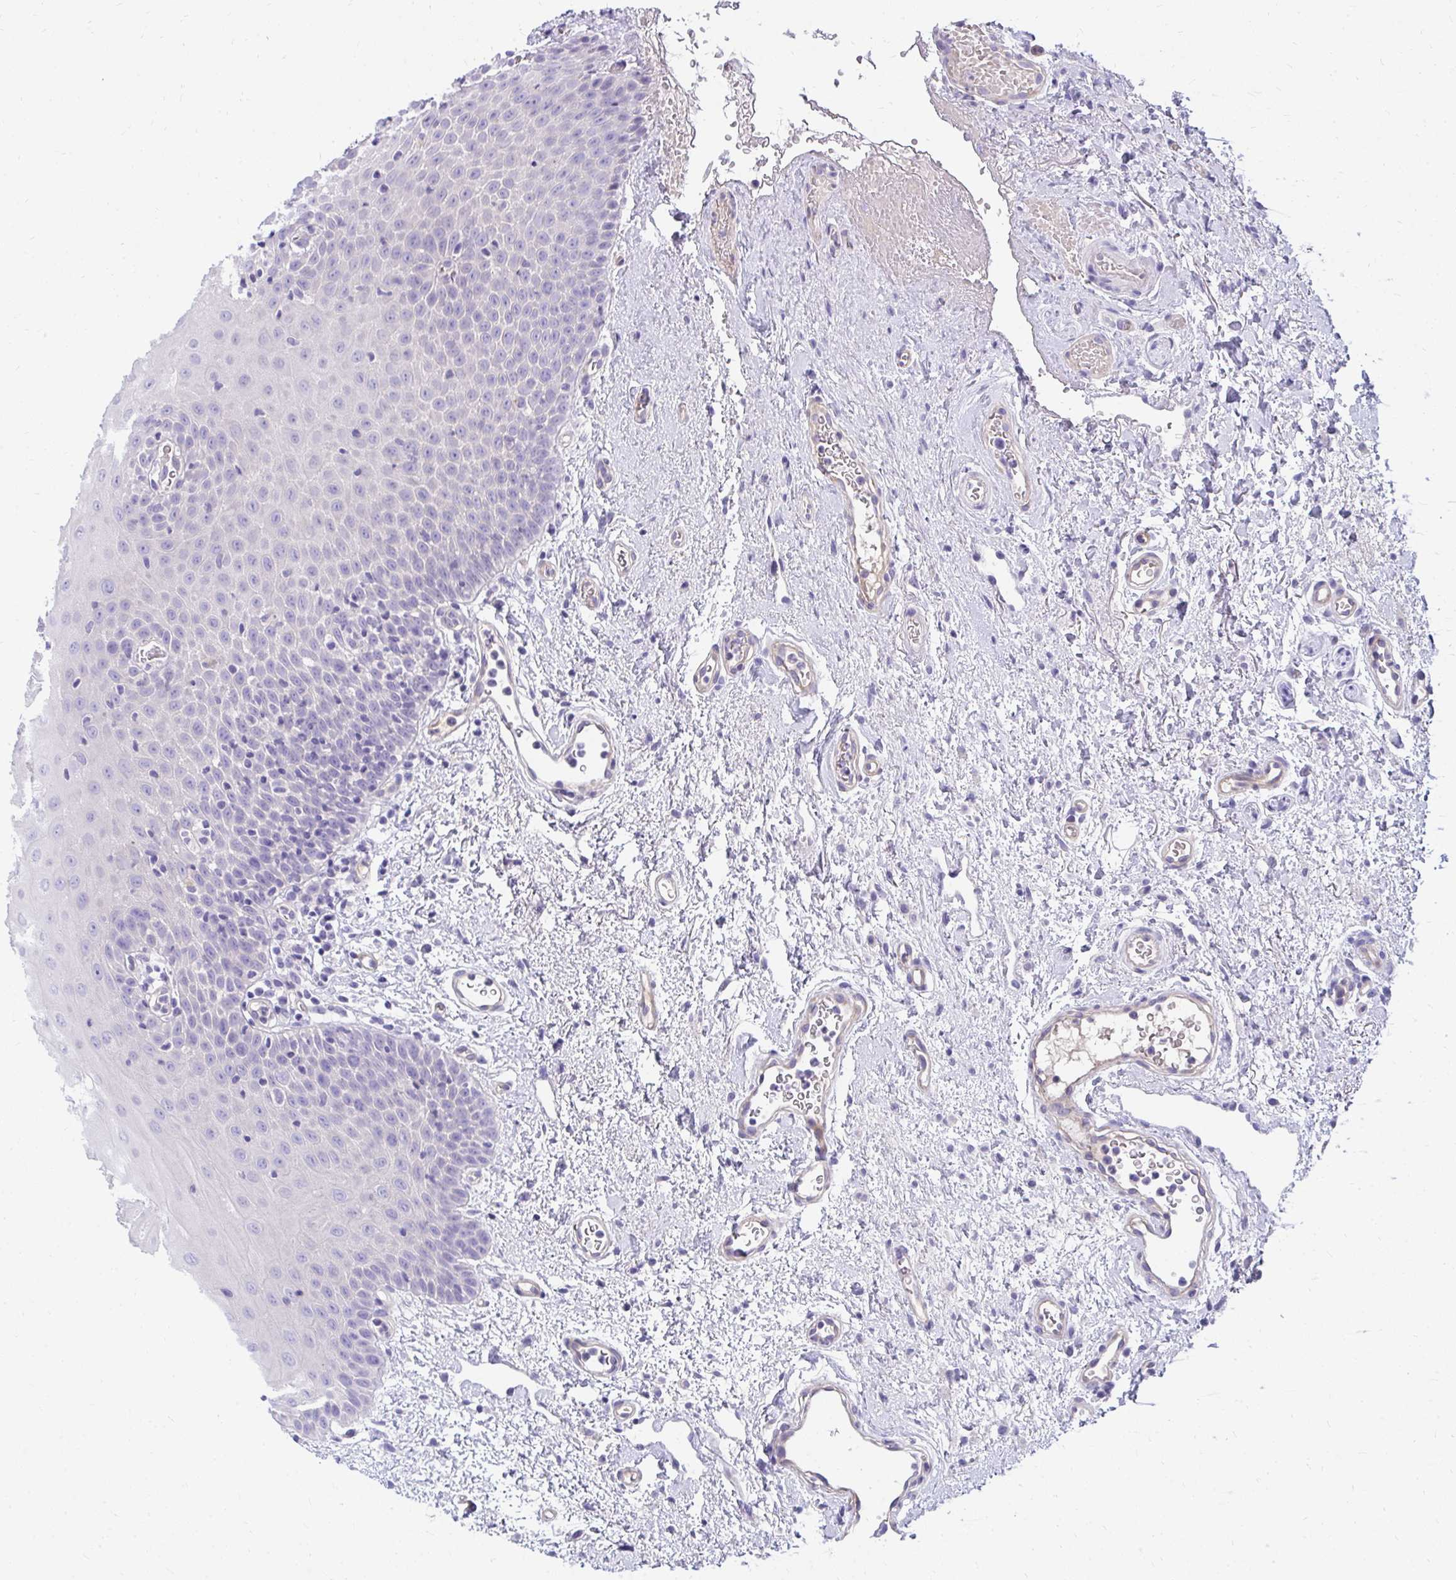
{"staining": {"intensity": "negative", "quantity": "none", "location": "none"}, "tissue": "oral mucosa", "cell_type": "Squamous epithelial cells", "image_type": "normal", "snomed": [{"axis": "morphology", "description": "Normal tissue, NOS"}, {"axis": "topography", "description": "Oral tissue"}, {"axis": "topography", "description": "Head-Neck"}], "caption": "Immunohistochemical staining of benign oral mucosa reveals no significant staining in squamous epithelial cells. The staining was performed using DAB (3,3'-diaminobenzidine) to visualize the protein expression in brown, while the nuclei were stained in blue with hematoxylin (Magnification: 20x).", "gene": "LRRC36", "patient": {"sex": "female", "age": 55}}